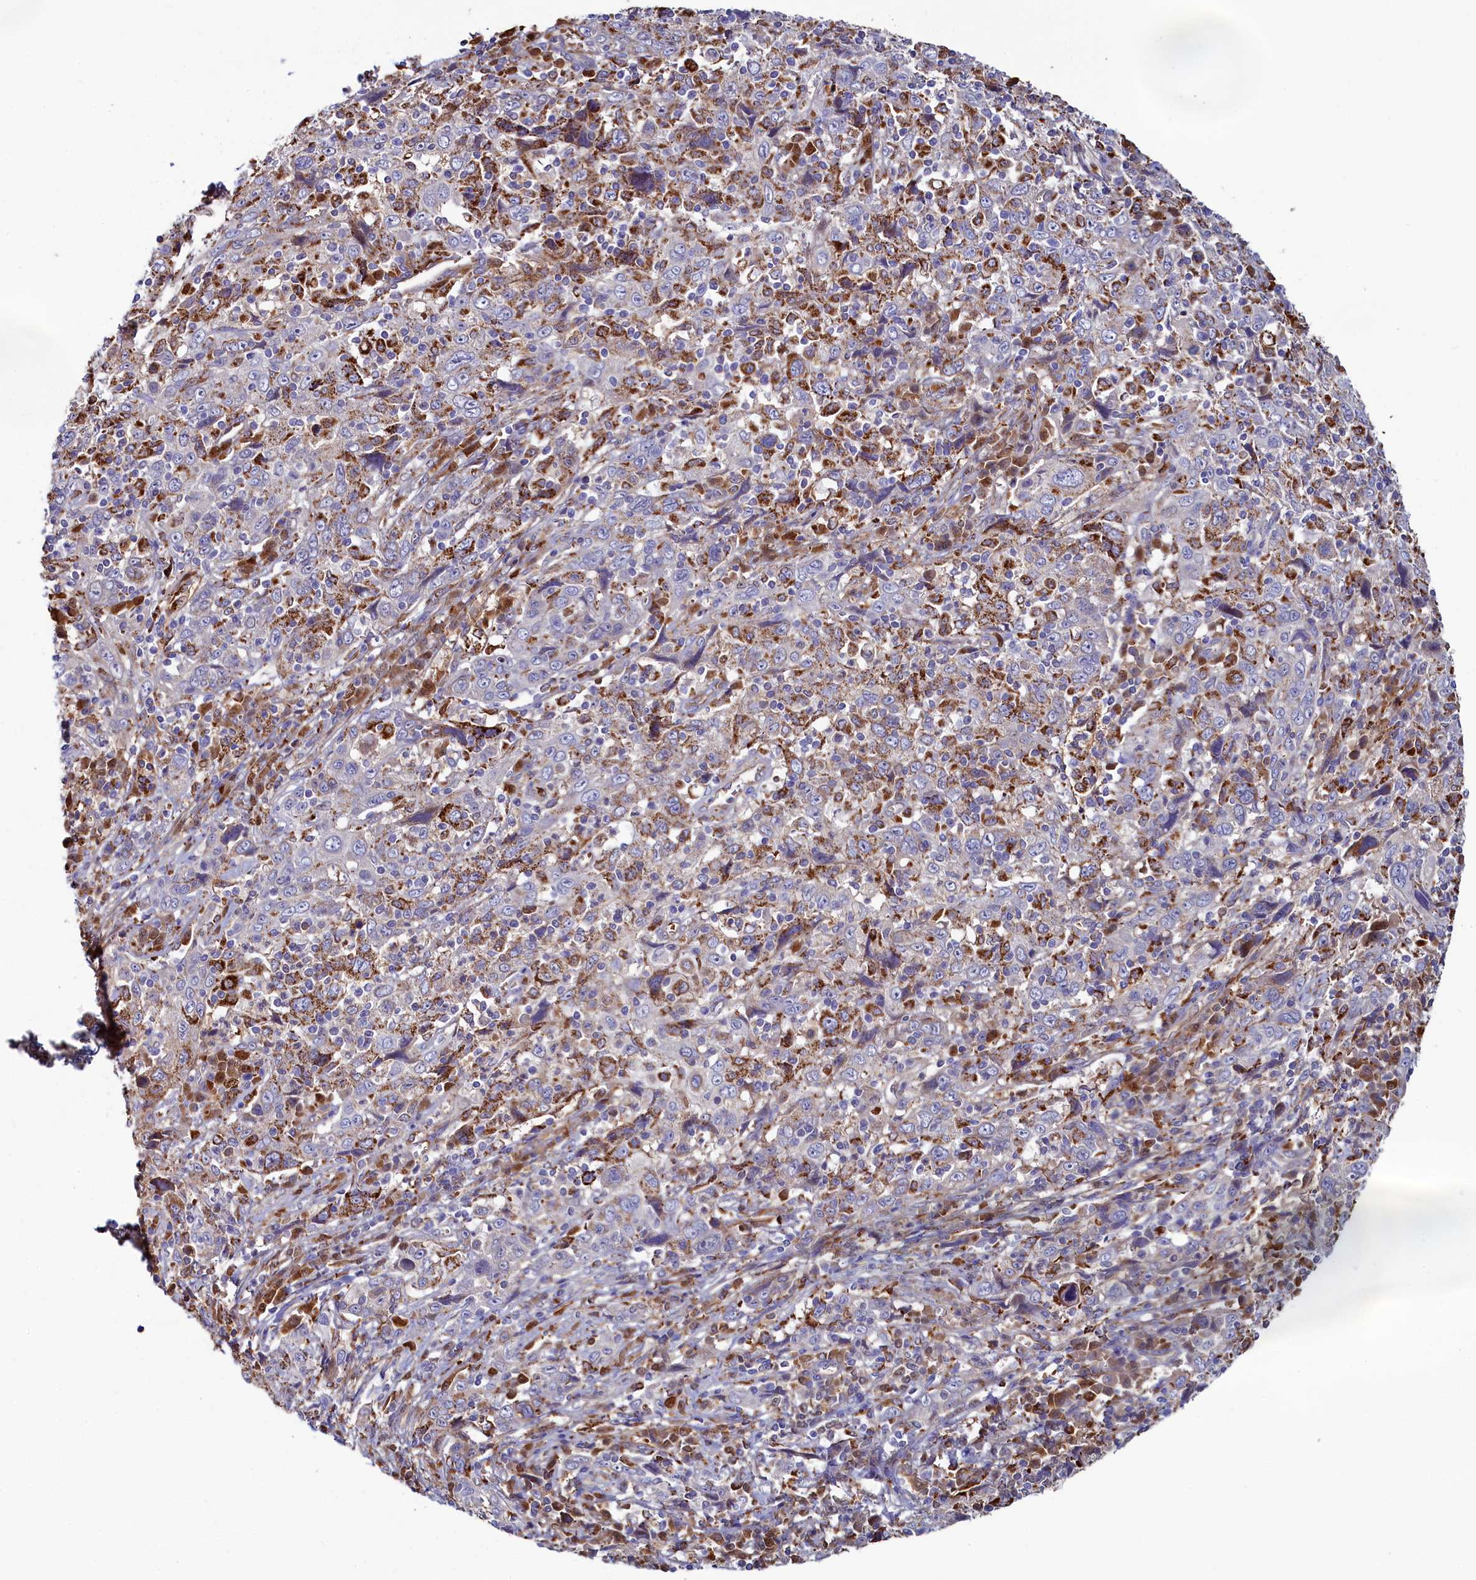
{"staining": {"intensity": "moderate", "quantity": "<25%", "location": "cytoplasmic/membranous"}, "tissue": "cervical cancer", "cell_type": "Tumor cells", "image_type": "cancer", "snomed": [{"axis": "morphology", "description": "Squamous cell carcinoma, NOS"}, {"axis": "topography", "description": "Cervix"}], "caption": "There is low levels of moderate cytoplasmic/membranous expression in tumor cells of cervical squamous cell carcinoma, as demonstrated by immunohistochemical staining (brown color).", "gene": "ASTE1", "patient": {"sex": "female", "age": 46}}